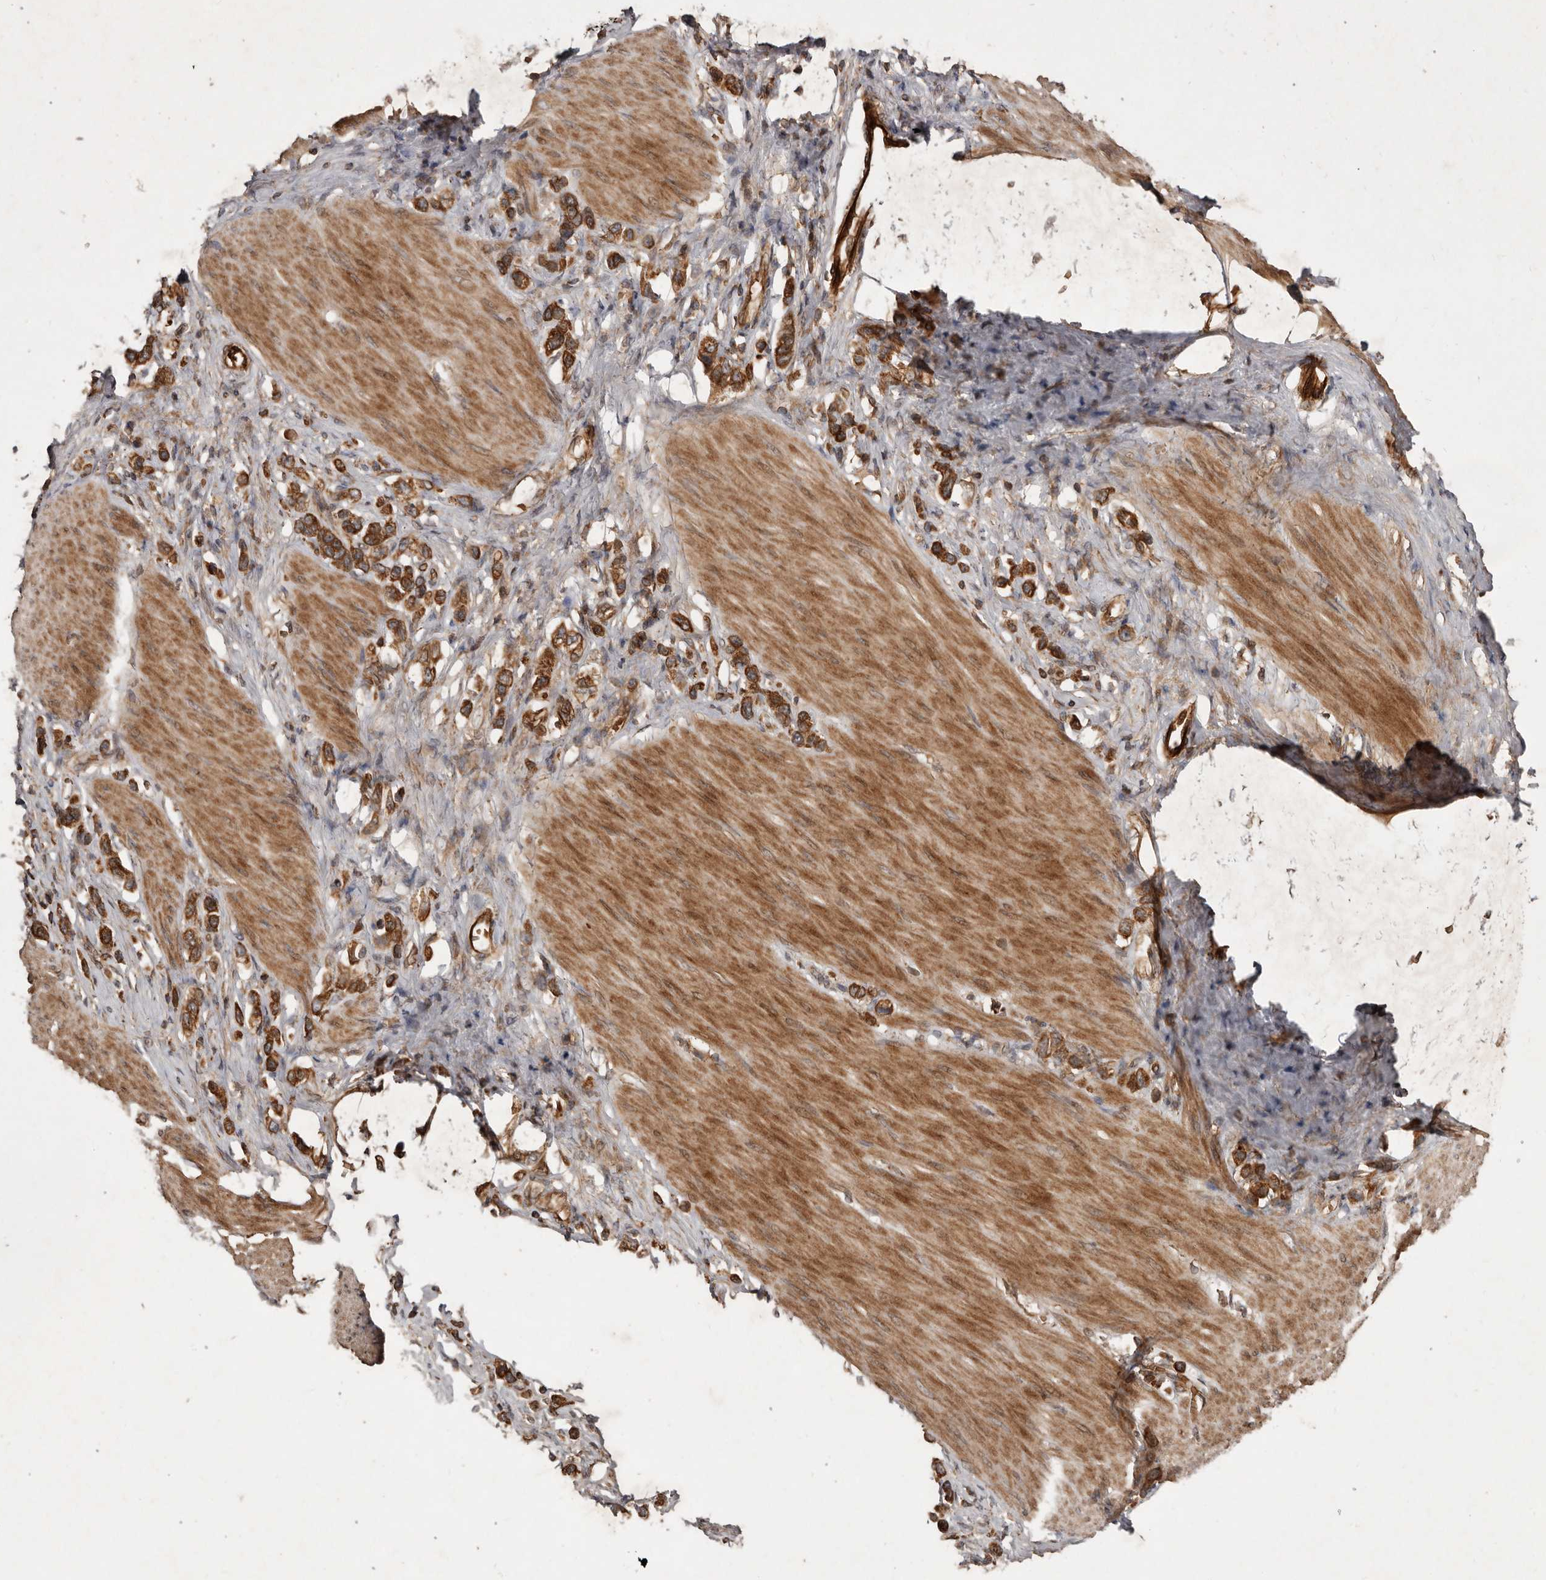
{"staining": {"intensity": "strong", "quantity": ">75%", "location": "cytoplasmic/membranous"}, "tissue": "stomach cancer", "cell_type": "Tumor cells", "image_type": "cancer", "snomed": [{"axis": "morphology", "description": "Adenocarcinoma, NOS"}, {"axis": "topography", "description": "Stomach"}], "caption": "Human adenocarcinoma (stomach) stained with a protein marker demonstrates strong staining in tumor cells.", "gene": "STK36", "patient": {"sex": "female", "age": 65}}